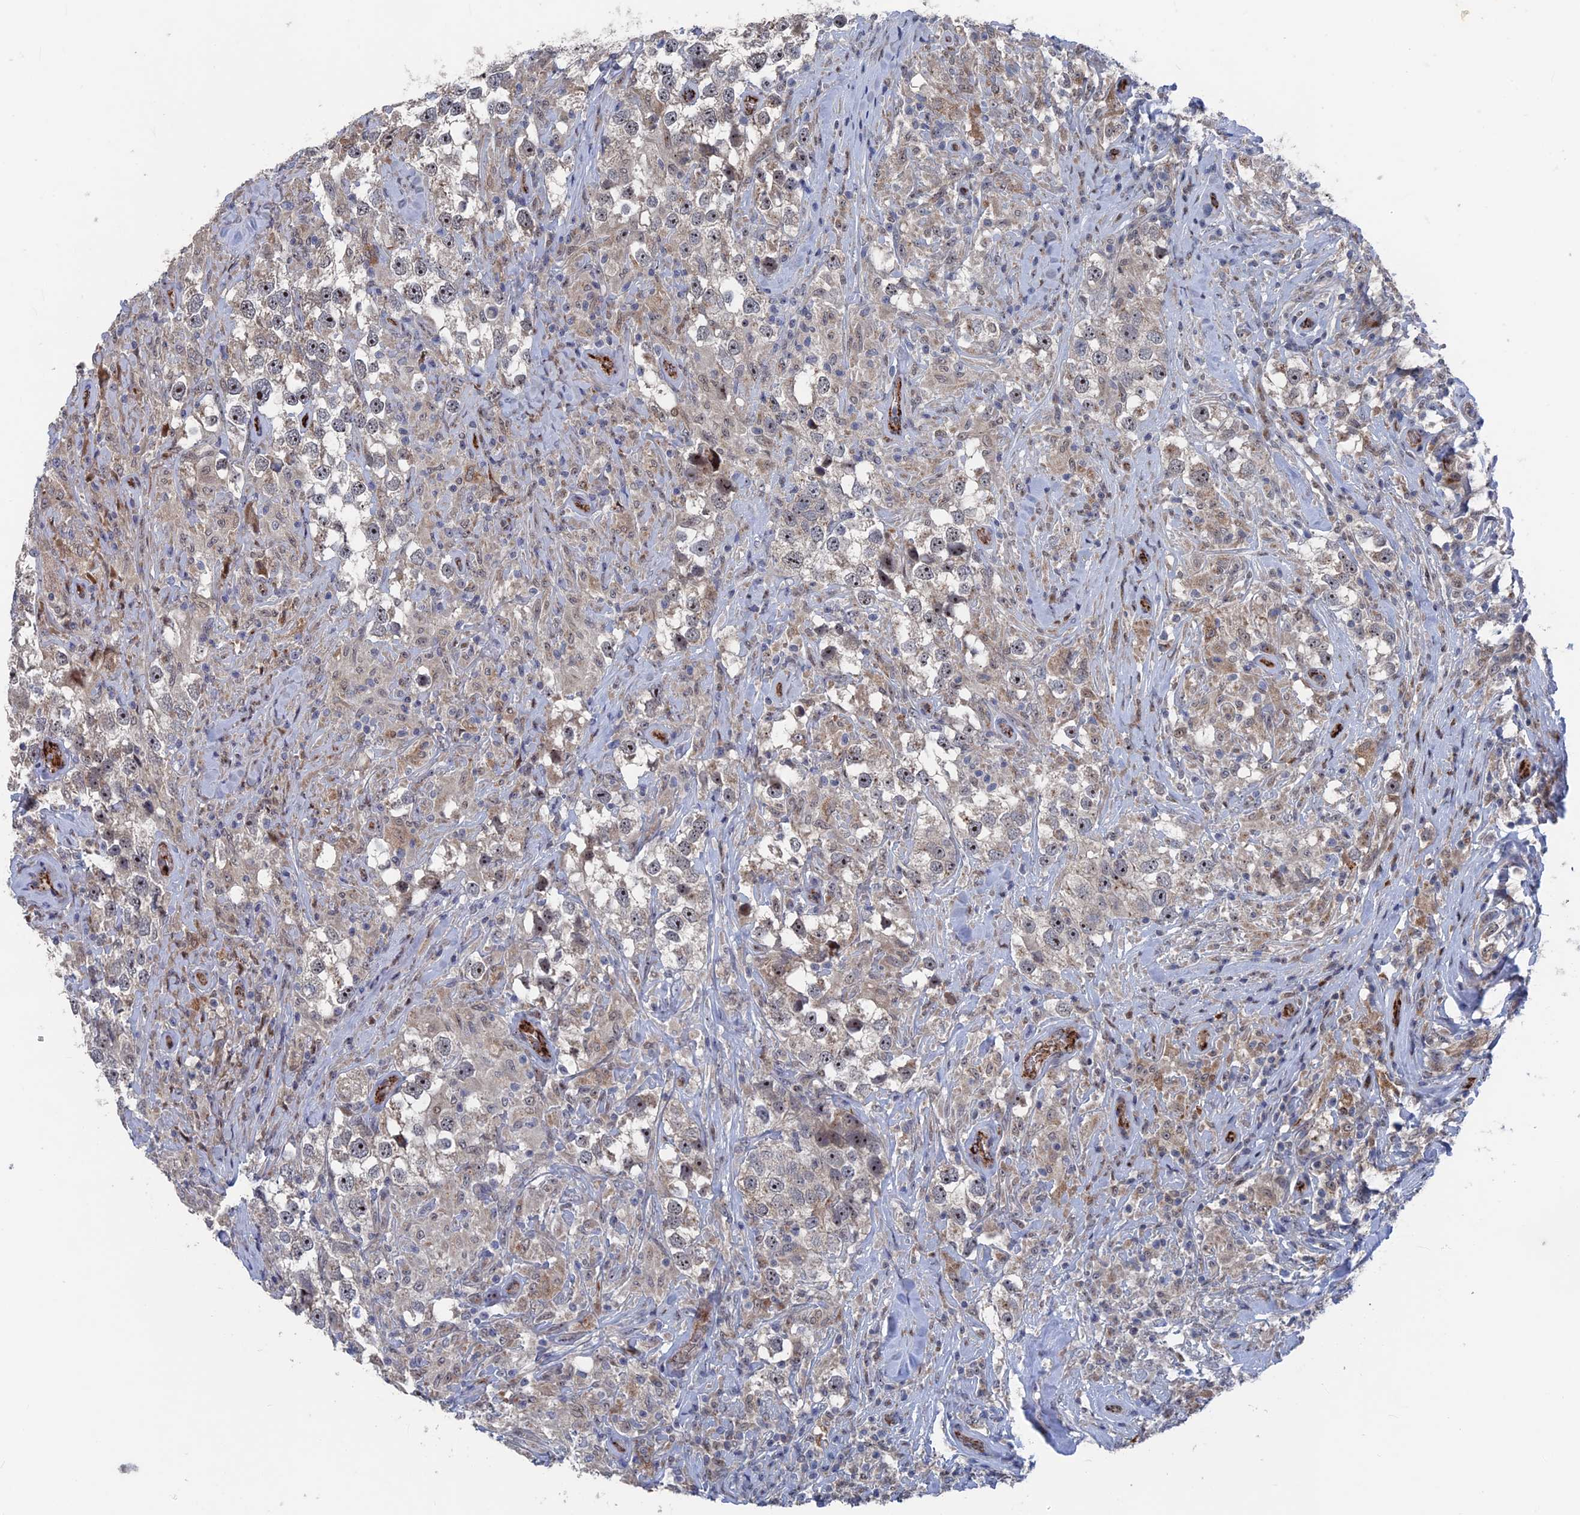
{"staining": {"intensity": "strong", "quantity": "<25%", "location": "nuclear"}, "tissue": "testis cancer", "cell_type": "Tumor cells", "image_type": "cancer", "snomed": [{"axis": "morphology", "description": "Seminoma, NOS"}, {"axis": "topography", "description": "Testis"}], "caption": "Seminoma (testis) tissue exhibits strong nuclear positivity in approximately <25% of tumor cells", "gene": "SH3D21", "patient": {"sex": "male", "age": 46}}